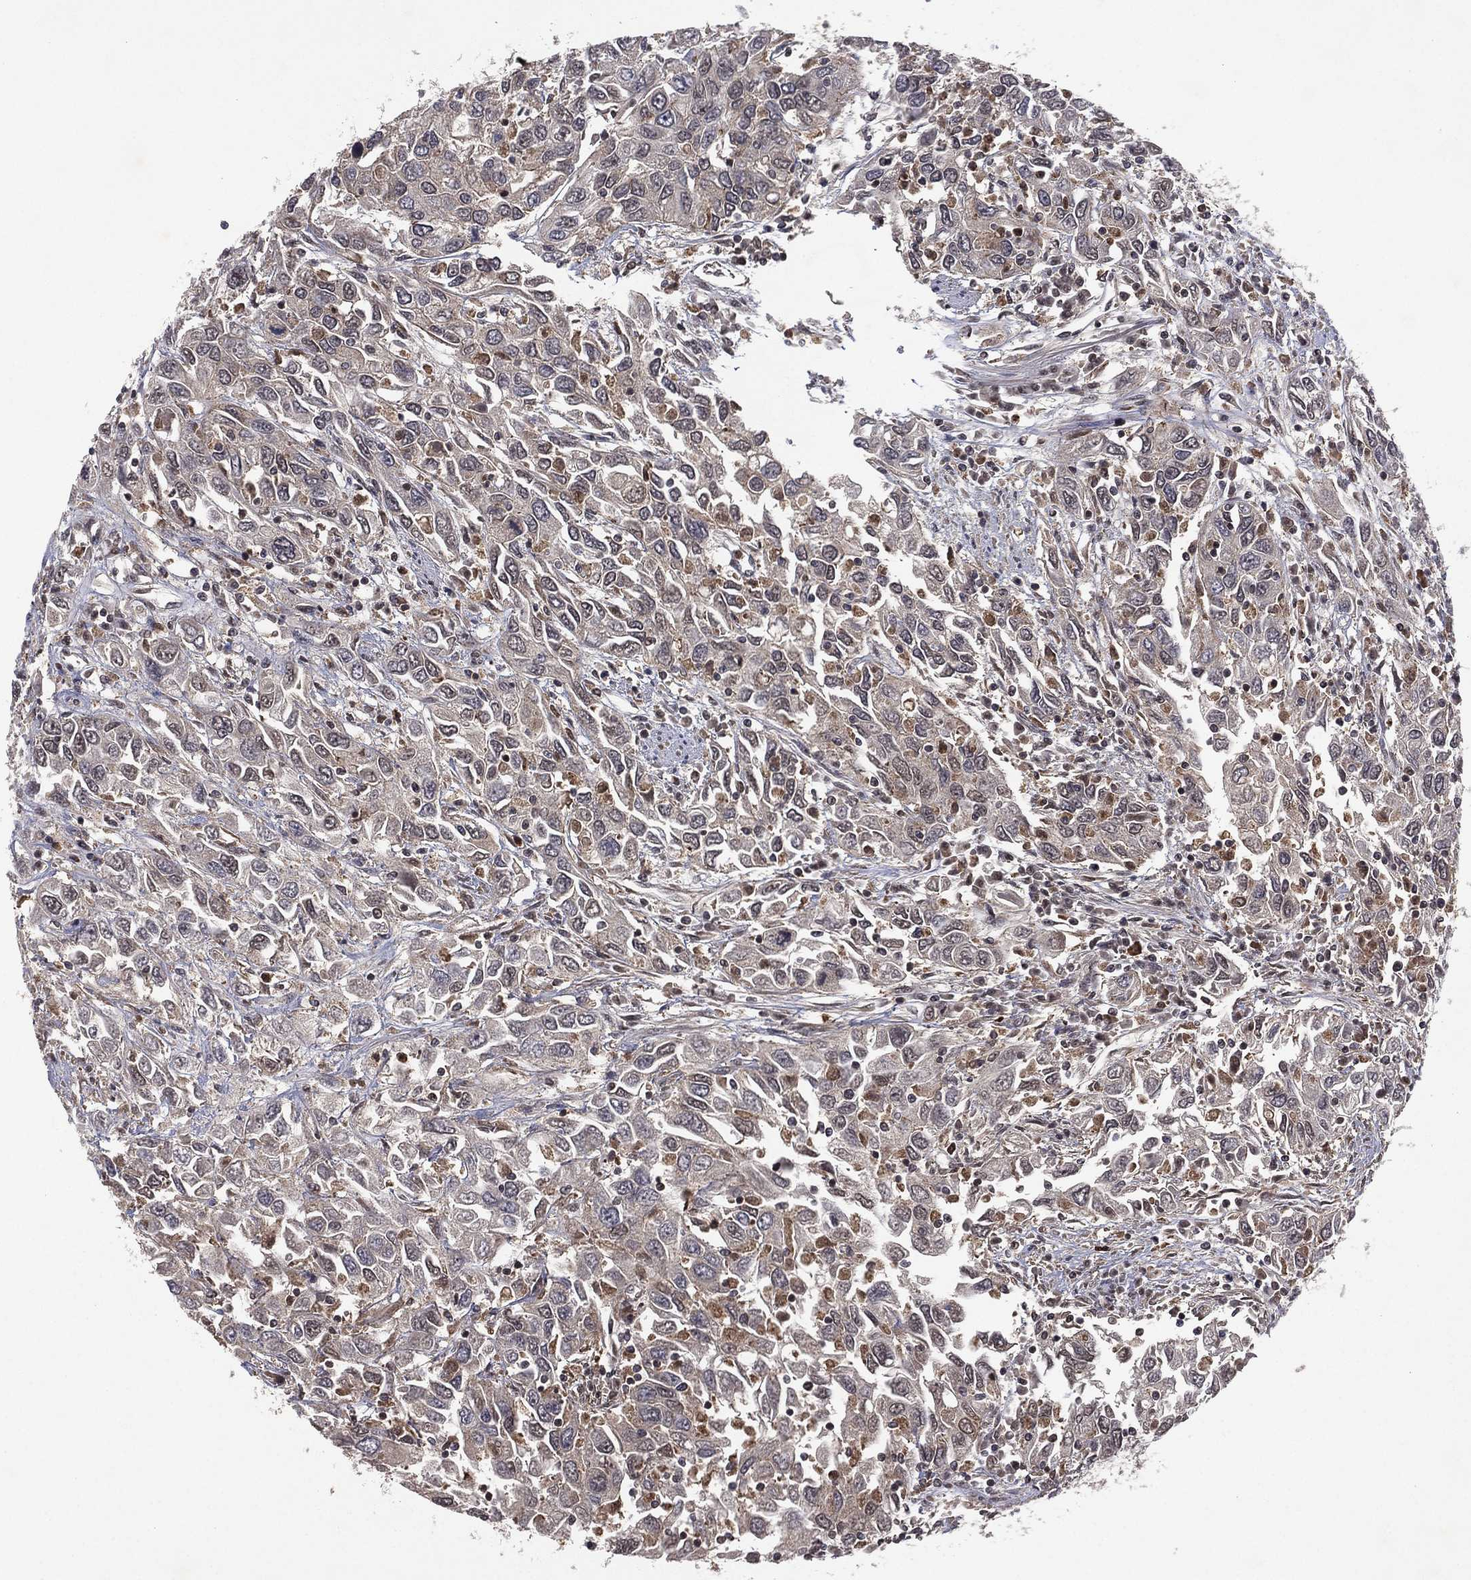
{"staining": {"intensity": "negative", "quantity": "none", "location": "none"}, "tissue": "urothelial cancer", "cell_type": "Tumor cells", "image_type": "cancer", "snomed": [{"axis": "morphology", "description": "Urothelial carcinoma, High grade"}, {"axis": "topography", "description": "Urinary bladder"}], "caption": "High magnification brightfield microscopy of high-grade urothelial carcinoma stained with DAB (3,3'-diaminobenzidine) (brown) and counterstained with hematoxylin (blue): tumor cells show no significant staining.", "gene": "ATG4B", "patient": {"sex": "male", "age": 76}}